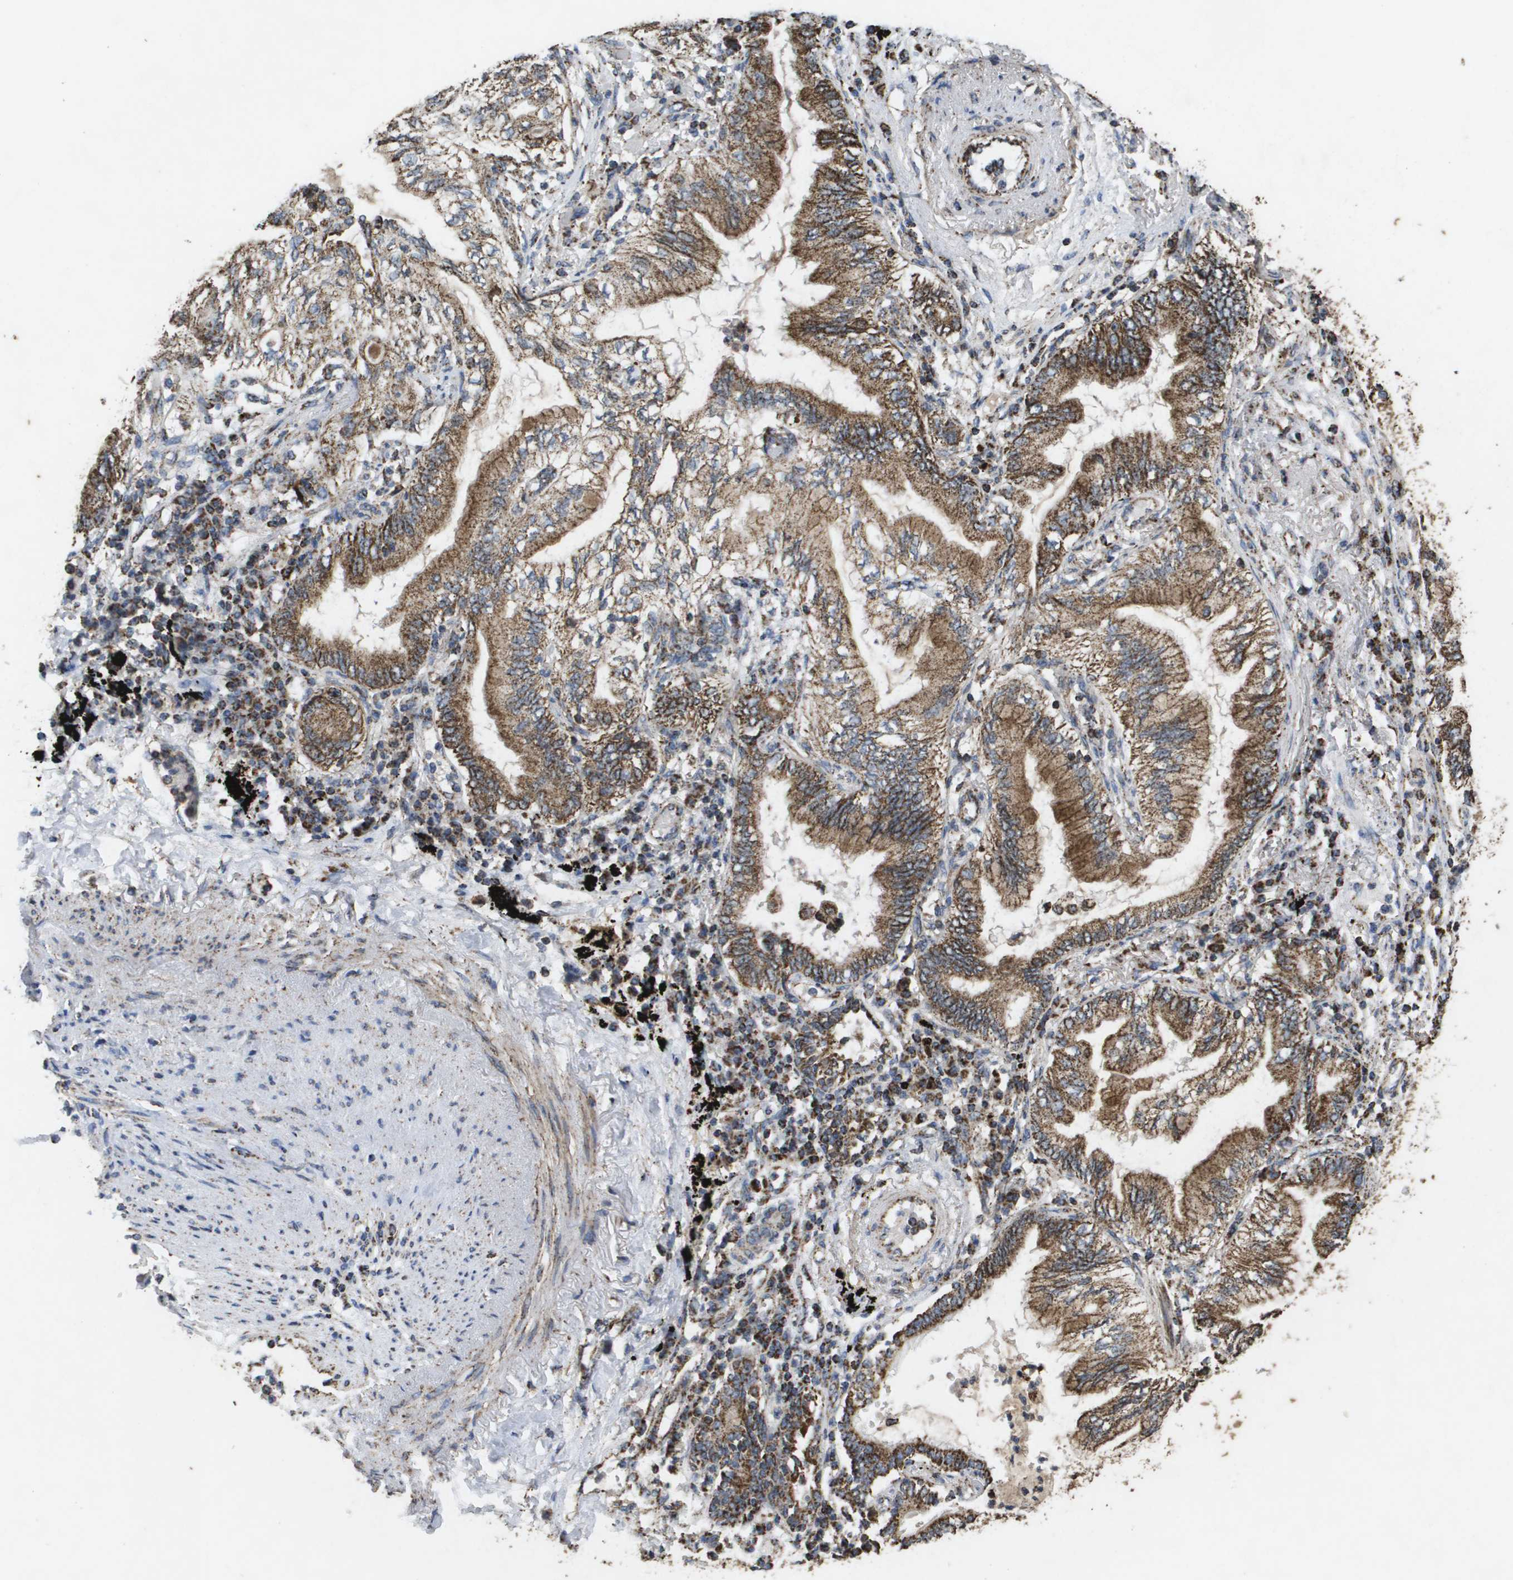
{"staining": {"intensity": "moderate", "quantity": ">75%", "location": "cytoplasmic/membranous"}, "tissue": "lung cancer", "cell_type": "Tumor cells", "image_type": "cancer", "snomed": [{"axis": "morphology", "description": "Normal tissue, NOS"}, {"axis": "morphology", "description": "Adenocarcinoma, NOS"}, {"axis": "topography", "description": "Bronchus"}, {"axis": "topography", "description": "Lung"}], "caption": "This is an image of immunohistochemistry (IHC) staining of adenocarcinoma (lung), which shows moderate staining in the cytoplasmic/membranous of tumor cells.", "gene": "HSPE1", "patient": {"sex": "female", "age": 70}}